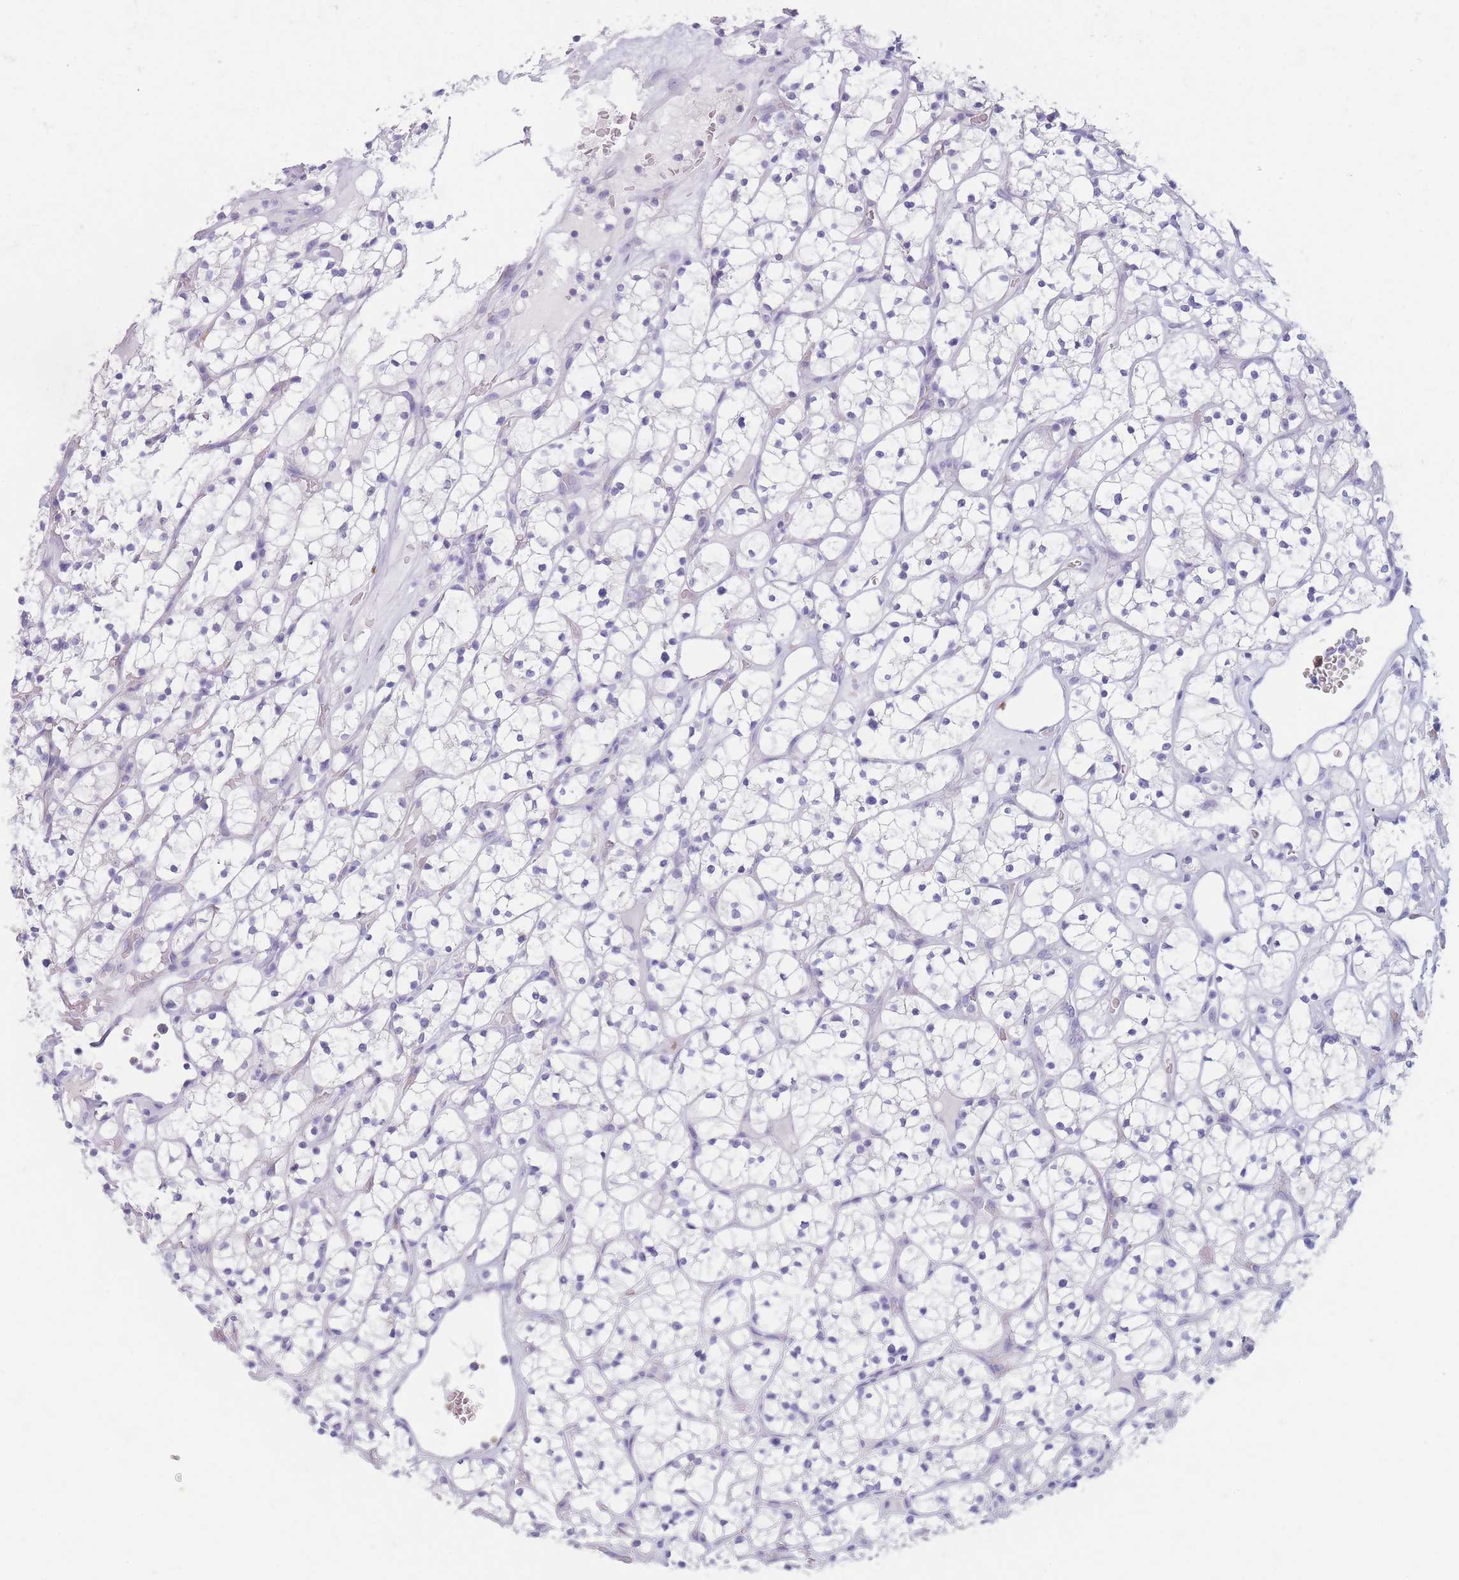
{"staining": {"intensity": "negative", "quantity": "none", "location": "none"}, "tissue": "renal cancer", "cell_type": "Tumor cells", "image_type": "cancer", "snomed": [{"axis": "morphology", "description": "Adenocarcinoma, NOS"}, {"axis": "topography", "description": "Kidney"}], "caption": "This histopathology image is of renal cancer stained with IHC to label a protein in brown with the nuclei are counter-stained blue. There is no expression in tumor cells.", "gene": "ZNF627", "patient": {"sex": "female", "age": 64}}